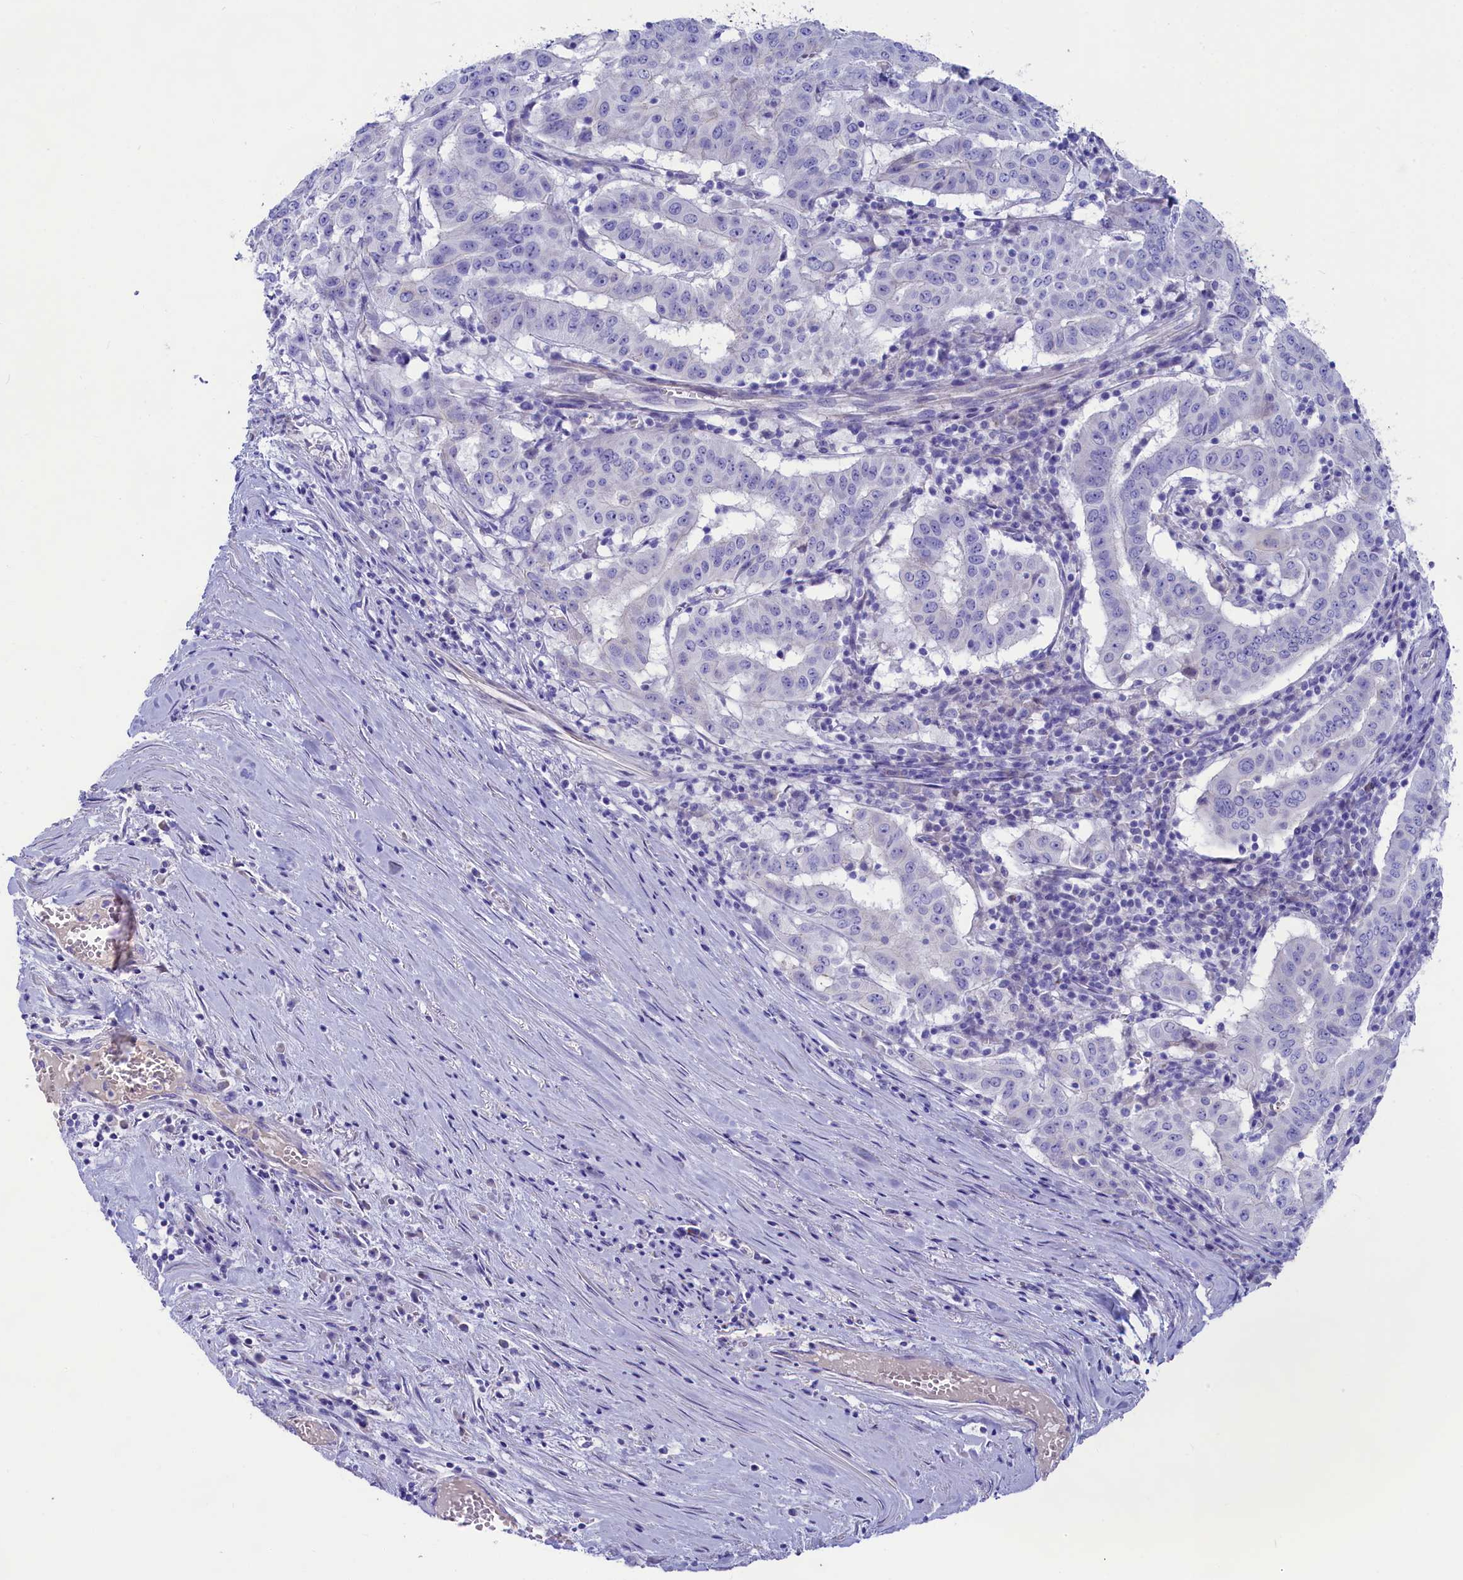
{"staining": {"intensity": "negative", "quantity": "none", "location": "none"}, "tissue": "pancreatic cancer", "cell_type": "Tumor cells", "image_type": "cancer", "snomed": [{"axis": "morphology", "description": "Adenocarcinoma, NOS"}, {"axis": "topography", "description": "Pancreas"}], "caption": "Immunohistochemistry (IHC) photomicrograph of neoplastic tissue: human pancreatic cancer (adenocarcinoma) stained with DAB (3,3'-diaminobenzidine) reveals no significant protein staining in tumor cells.", "gene": "SULT2A1", "patient": {"sex": "male", "age": 63}}